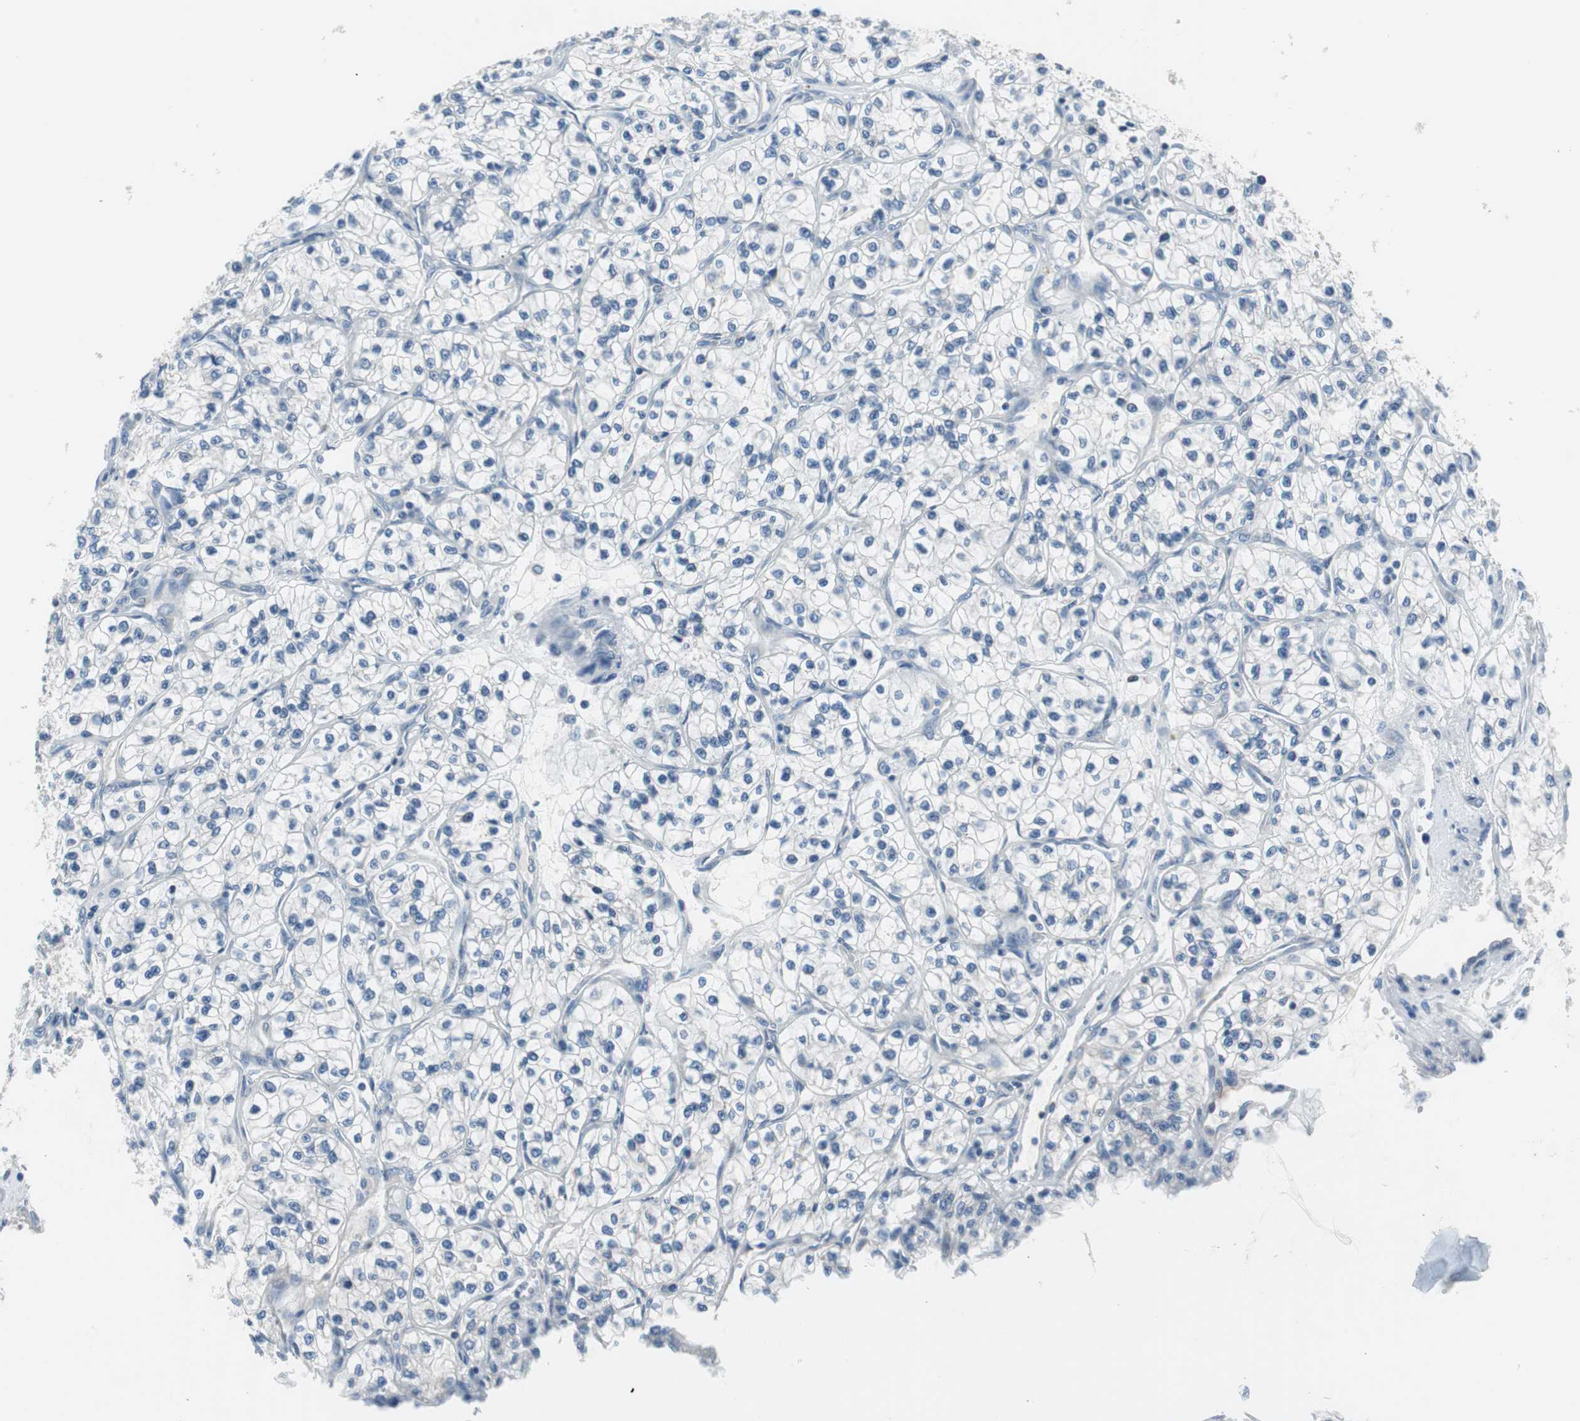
{"staining": {"intensity": "negative", "quantity": "none", "location": "none"}, "tissue": "renal cancer", "cell_type": "Tumor cells", "image_type": "cancer", "snomed": [{"axis": "morphology", "description": "Adenocarcinoma, NOS"}, {"axis": "topography", "description": "Kidney"}], "caption": "Tumor cells are negative for brown protein staining in renal cancer. (Brightfield microscopy of DAB immunohistochemistry (IHC) at high magnification).", "gene": "PLAA", "patient": {"sex": "female", "age": 57}}